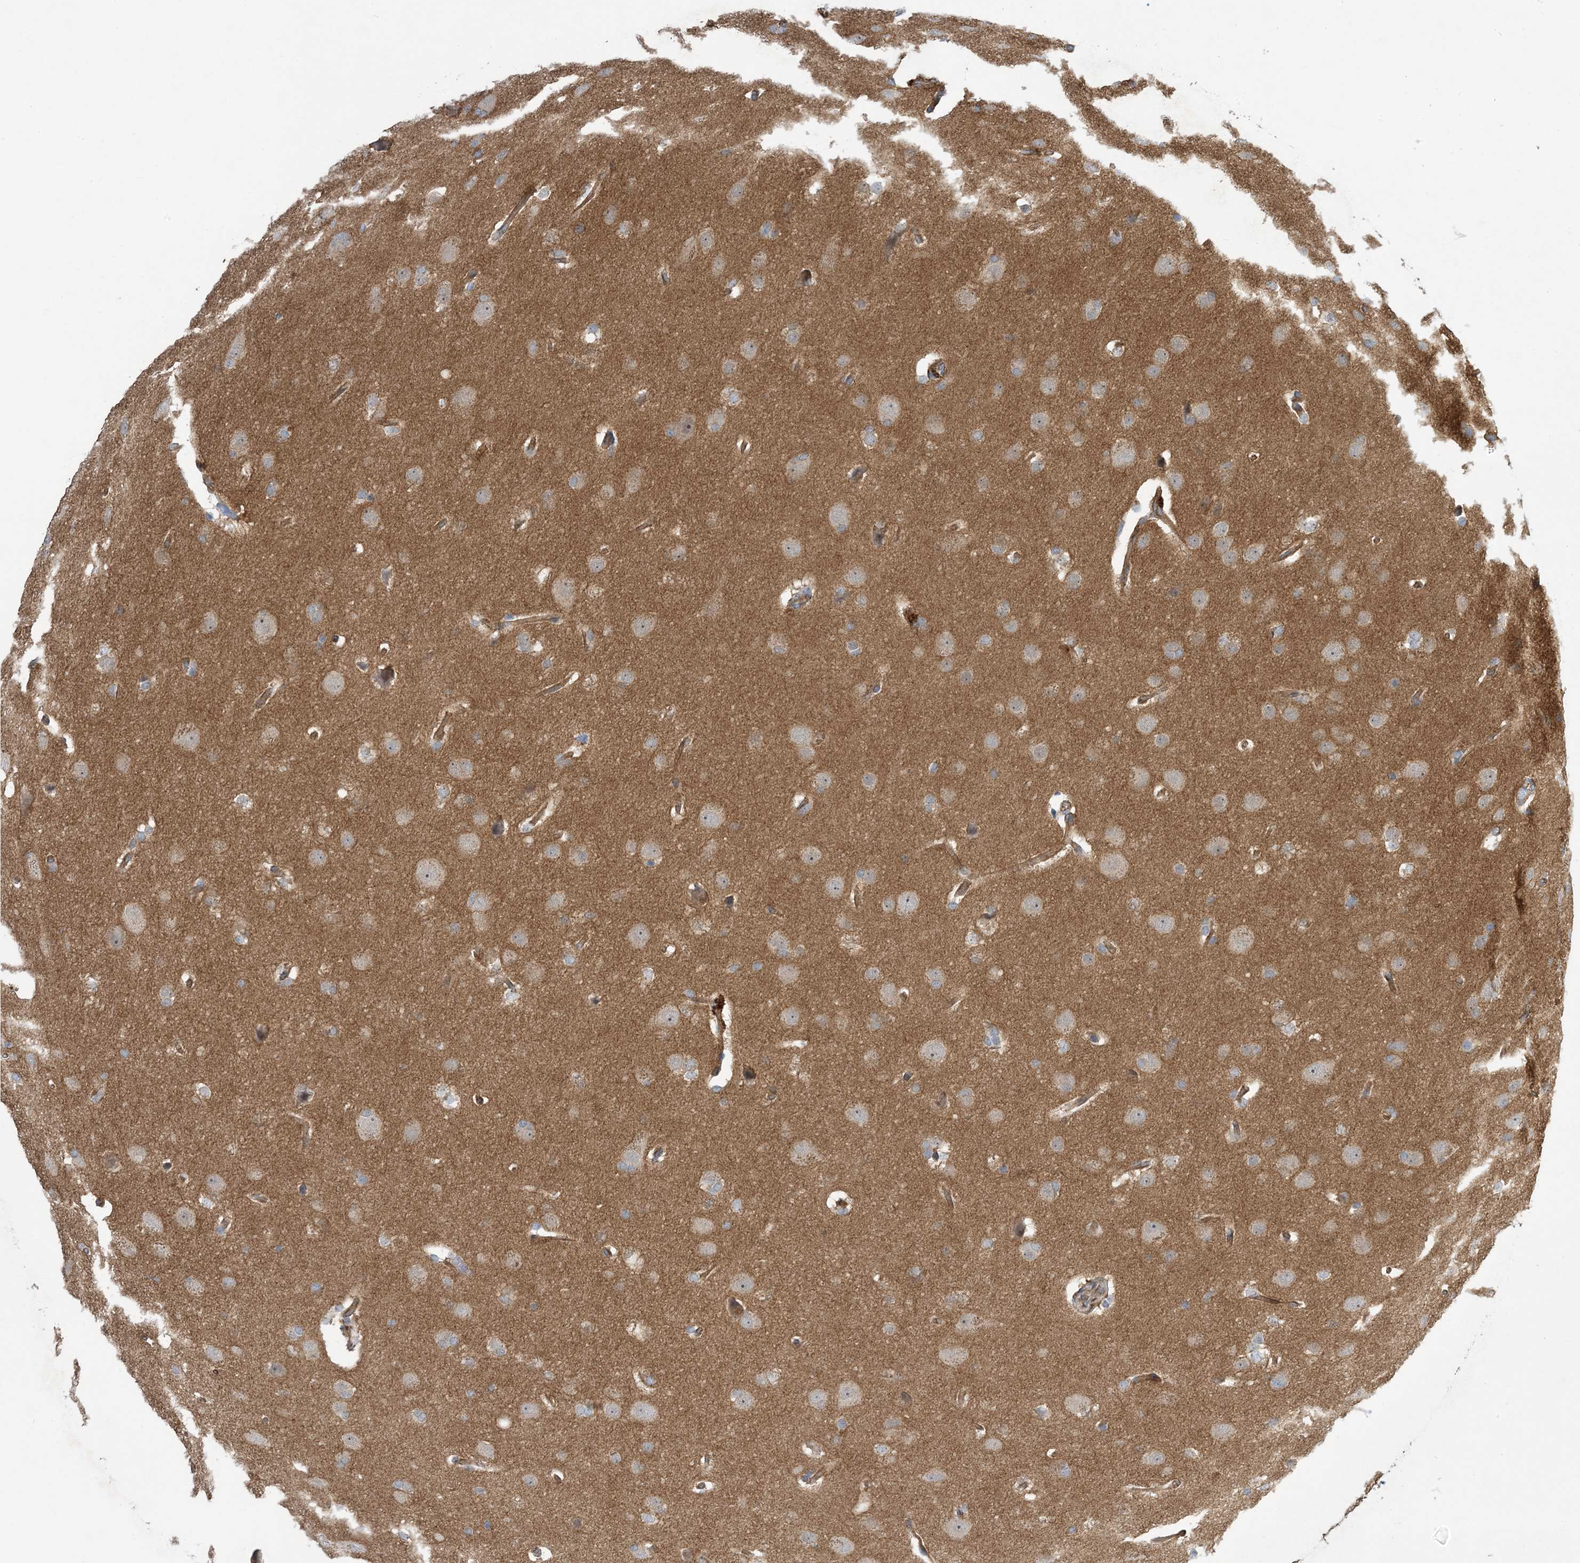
{"staining": {"intensity": "weak", "quantity": "<25%", "location": "cytoplasmic/membranous"}, "tissue": "glioma", "cell_type": "Tumor cells", "image_type": "cancer", "snomed": [{"axis": "morphology", "description": "Glioma, malignant, Low grade"}, {"axis": "topography", "description": "Brain"}], "caption": "Micrograph shows no protein positivity in tumor cells of malignant glioma (low-grade) tissue.", "gene": "AOC1", "patient": {"sex": "female", "age": 37}}